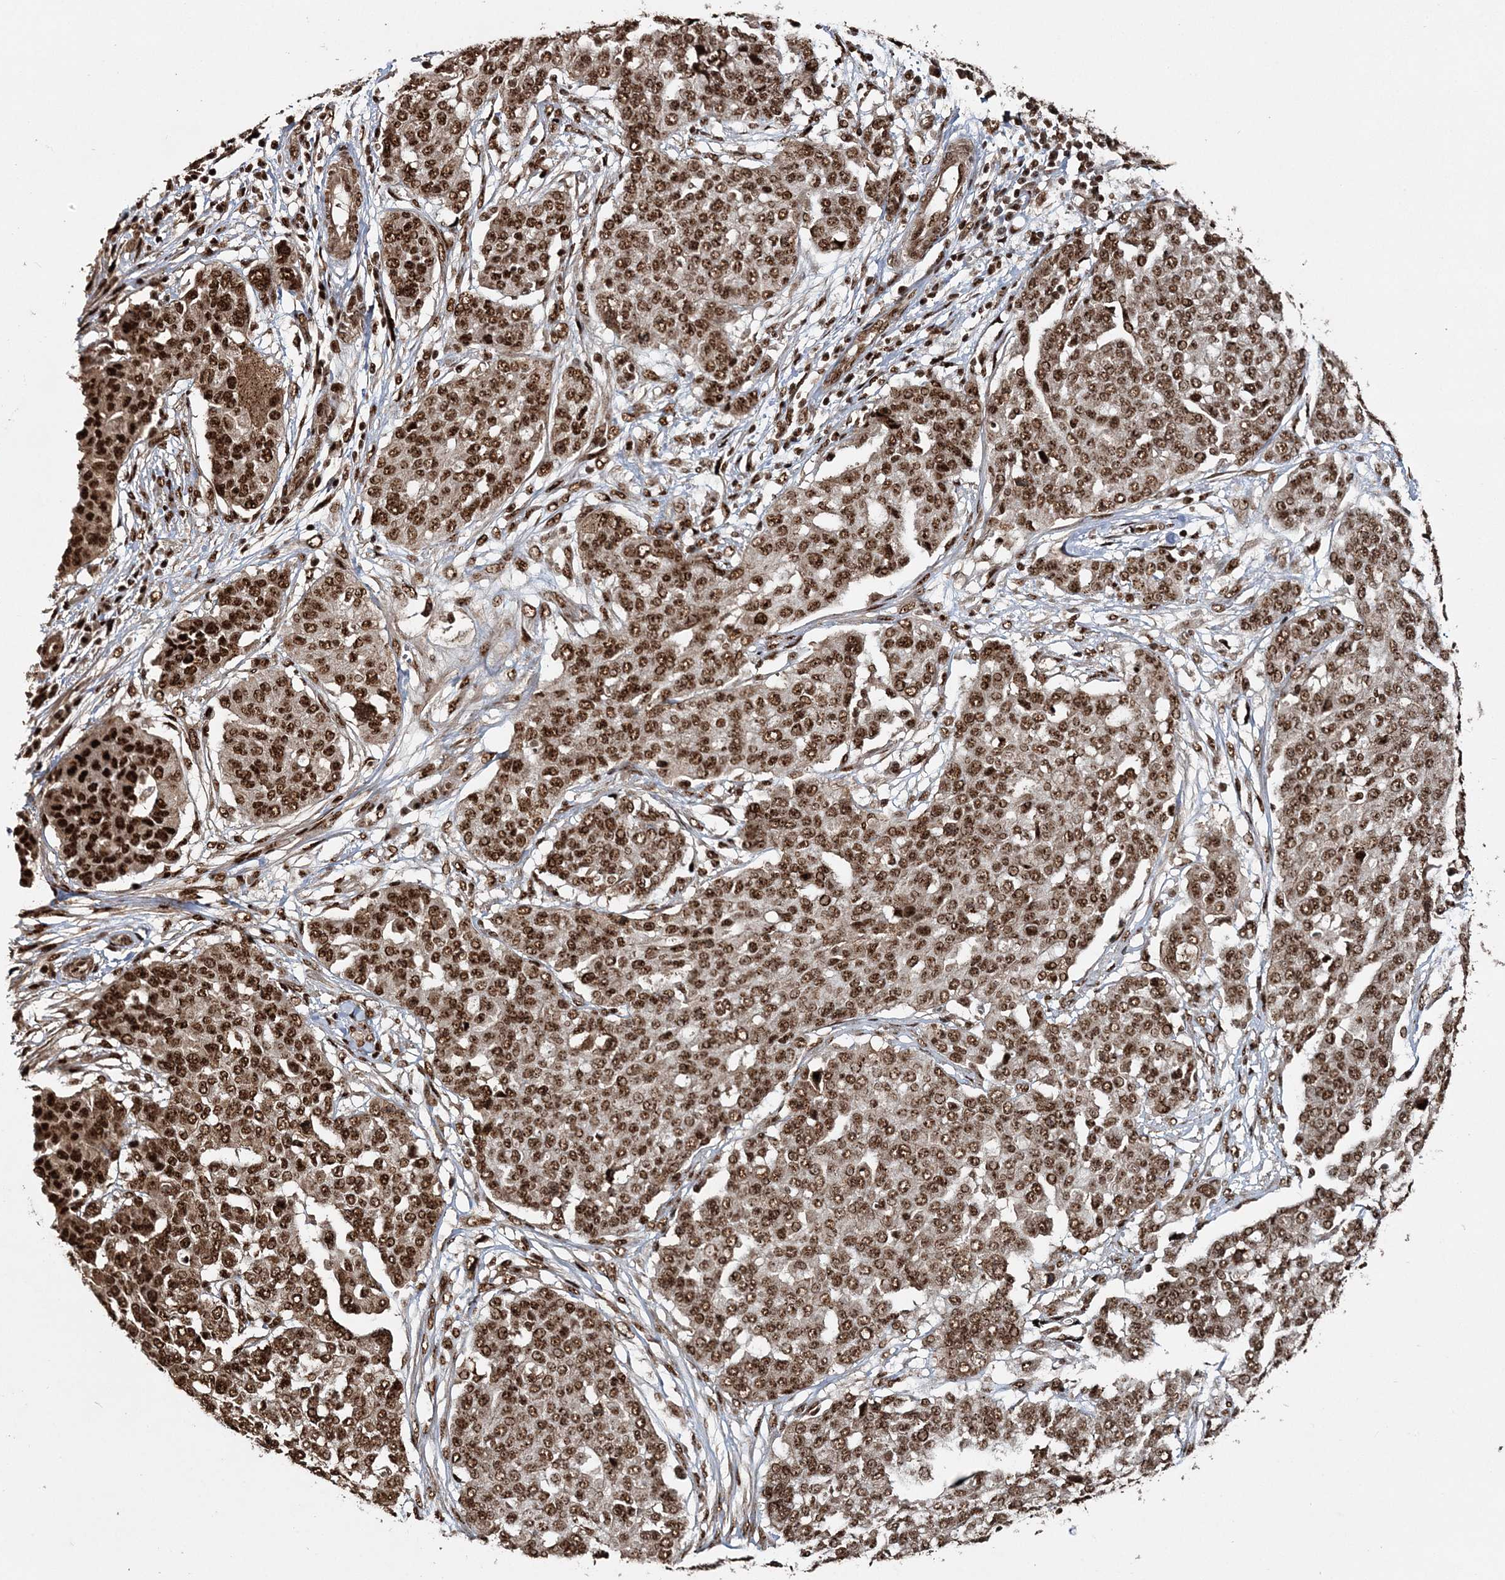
{"staining": {"intensity": "strong", "quantity": ">75%", "location": "nuclear"}, "tissue": "ovarian cancer", "cell_type": "Tumor cells", "image_type": "cancer", "snomed": [{"axis": "morphology", "description": "Cystadenocarcinoma, serous, NOS"}, {"axis": "topography", "description": "Soft tissue"}, {"axis": "topography", "description": "Ovary"}], "caption": "DAB immunohistochemical staining of serous cystadenocarcinoma (ovarian) demonstrates strong nuclear protein positivity in approximately >75% of tumor cells. (Brightfield microscopy of DAB IHC at high magnification).", "gene": "EXOSC8", "patient": {"sex": "female", "age": 57}}